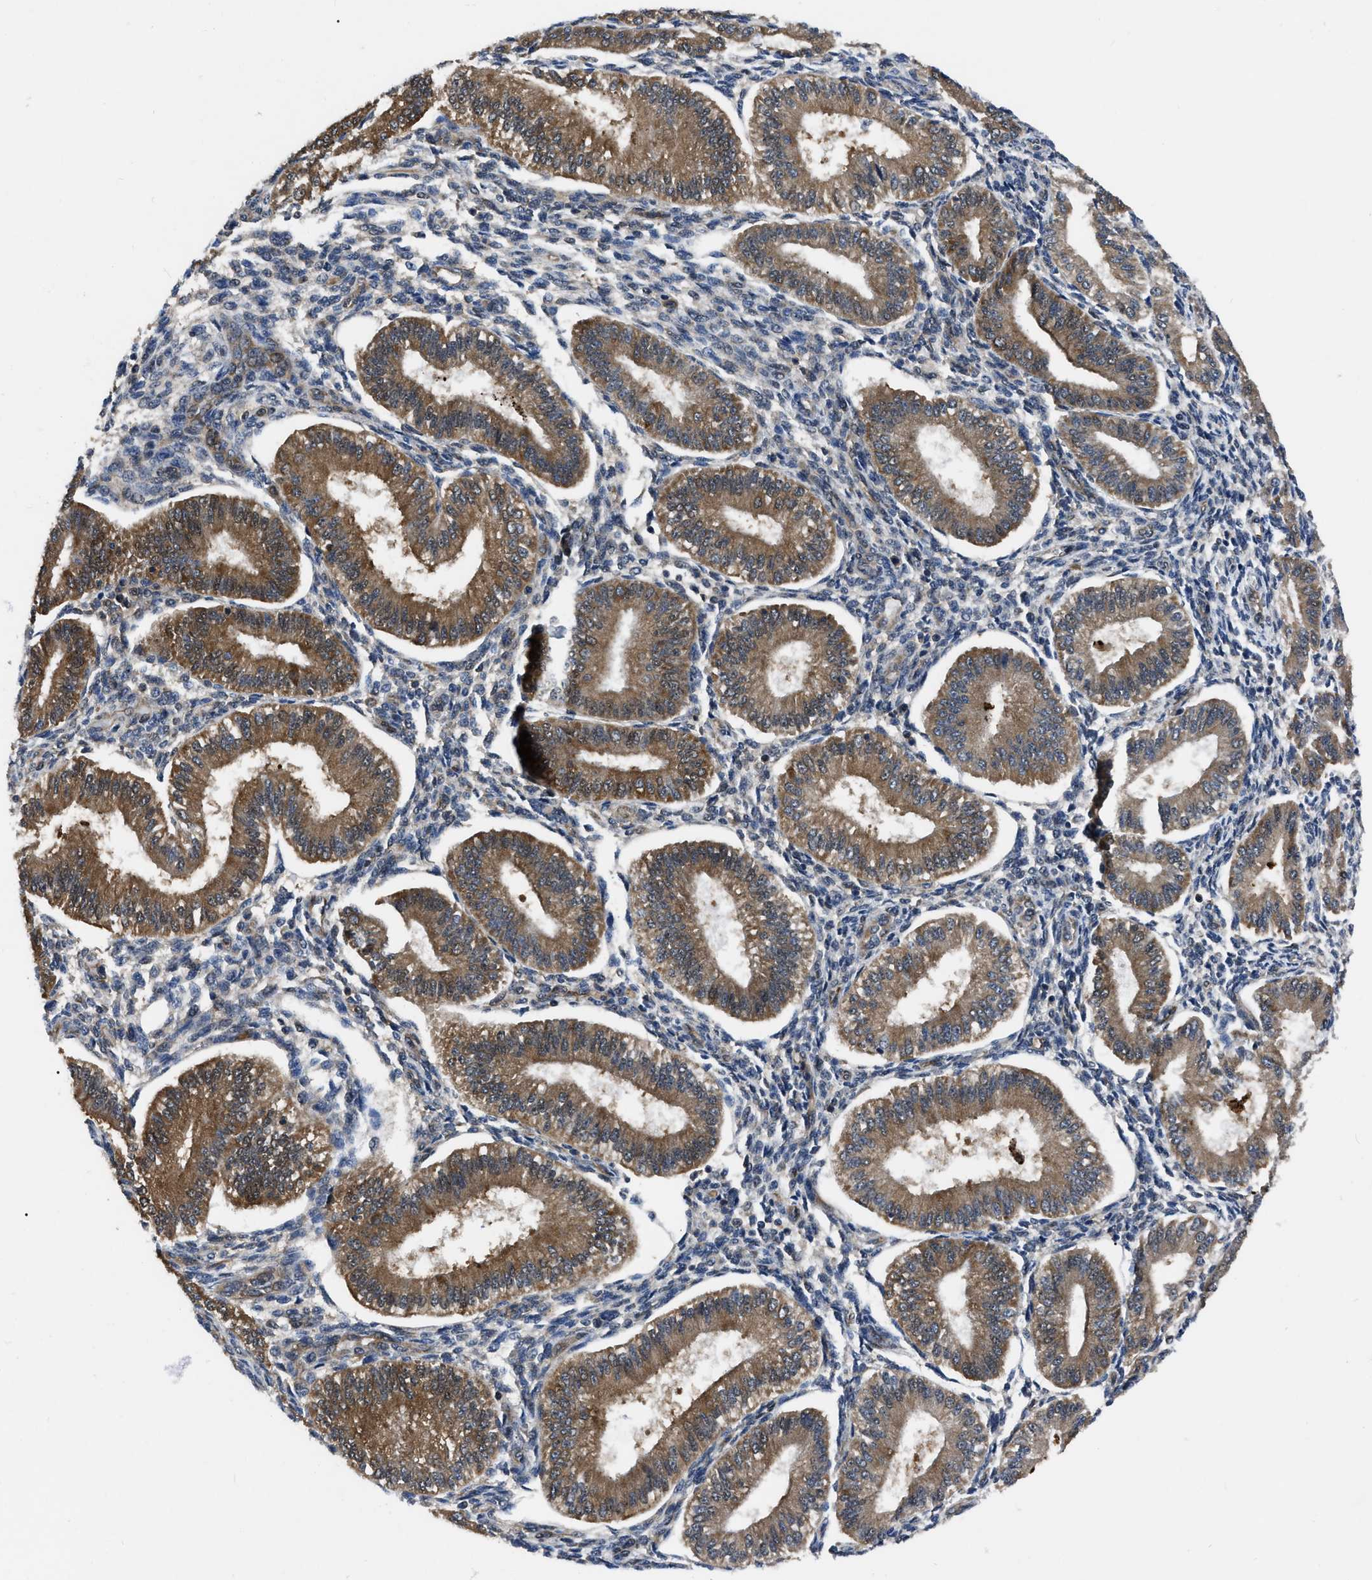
{"staining": {"intensity": "moderate", "quantity": "<25%", "location": "cytoplasmic/membranous"}, "tissue": "endometrium", "cell_type": "Cells in endometrial stroma", "image_type": "normal", "snomed": [{"axis": "morphology", "description": "Normal tissue, NOS"}, {"axis": "topography", "description": "Endometrium"}], "caption": "Cells in endometrial stroma show moderate cytoplasmic/membranous positivity in approximately <25% of cells in unremarkable endometrium. The staining was performed using DAB (3,3'-diaminobenzidine), with brown indicating positive protein expression. Nuclei are stained blue with hematoxylin.", "gene": "GET4", "patient": {"sex": "female", "age": 39}}